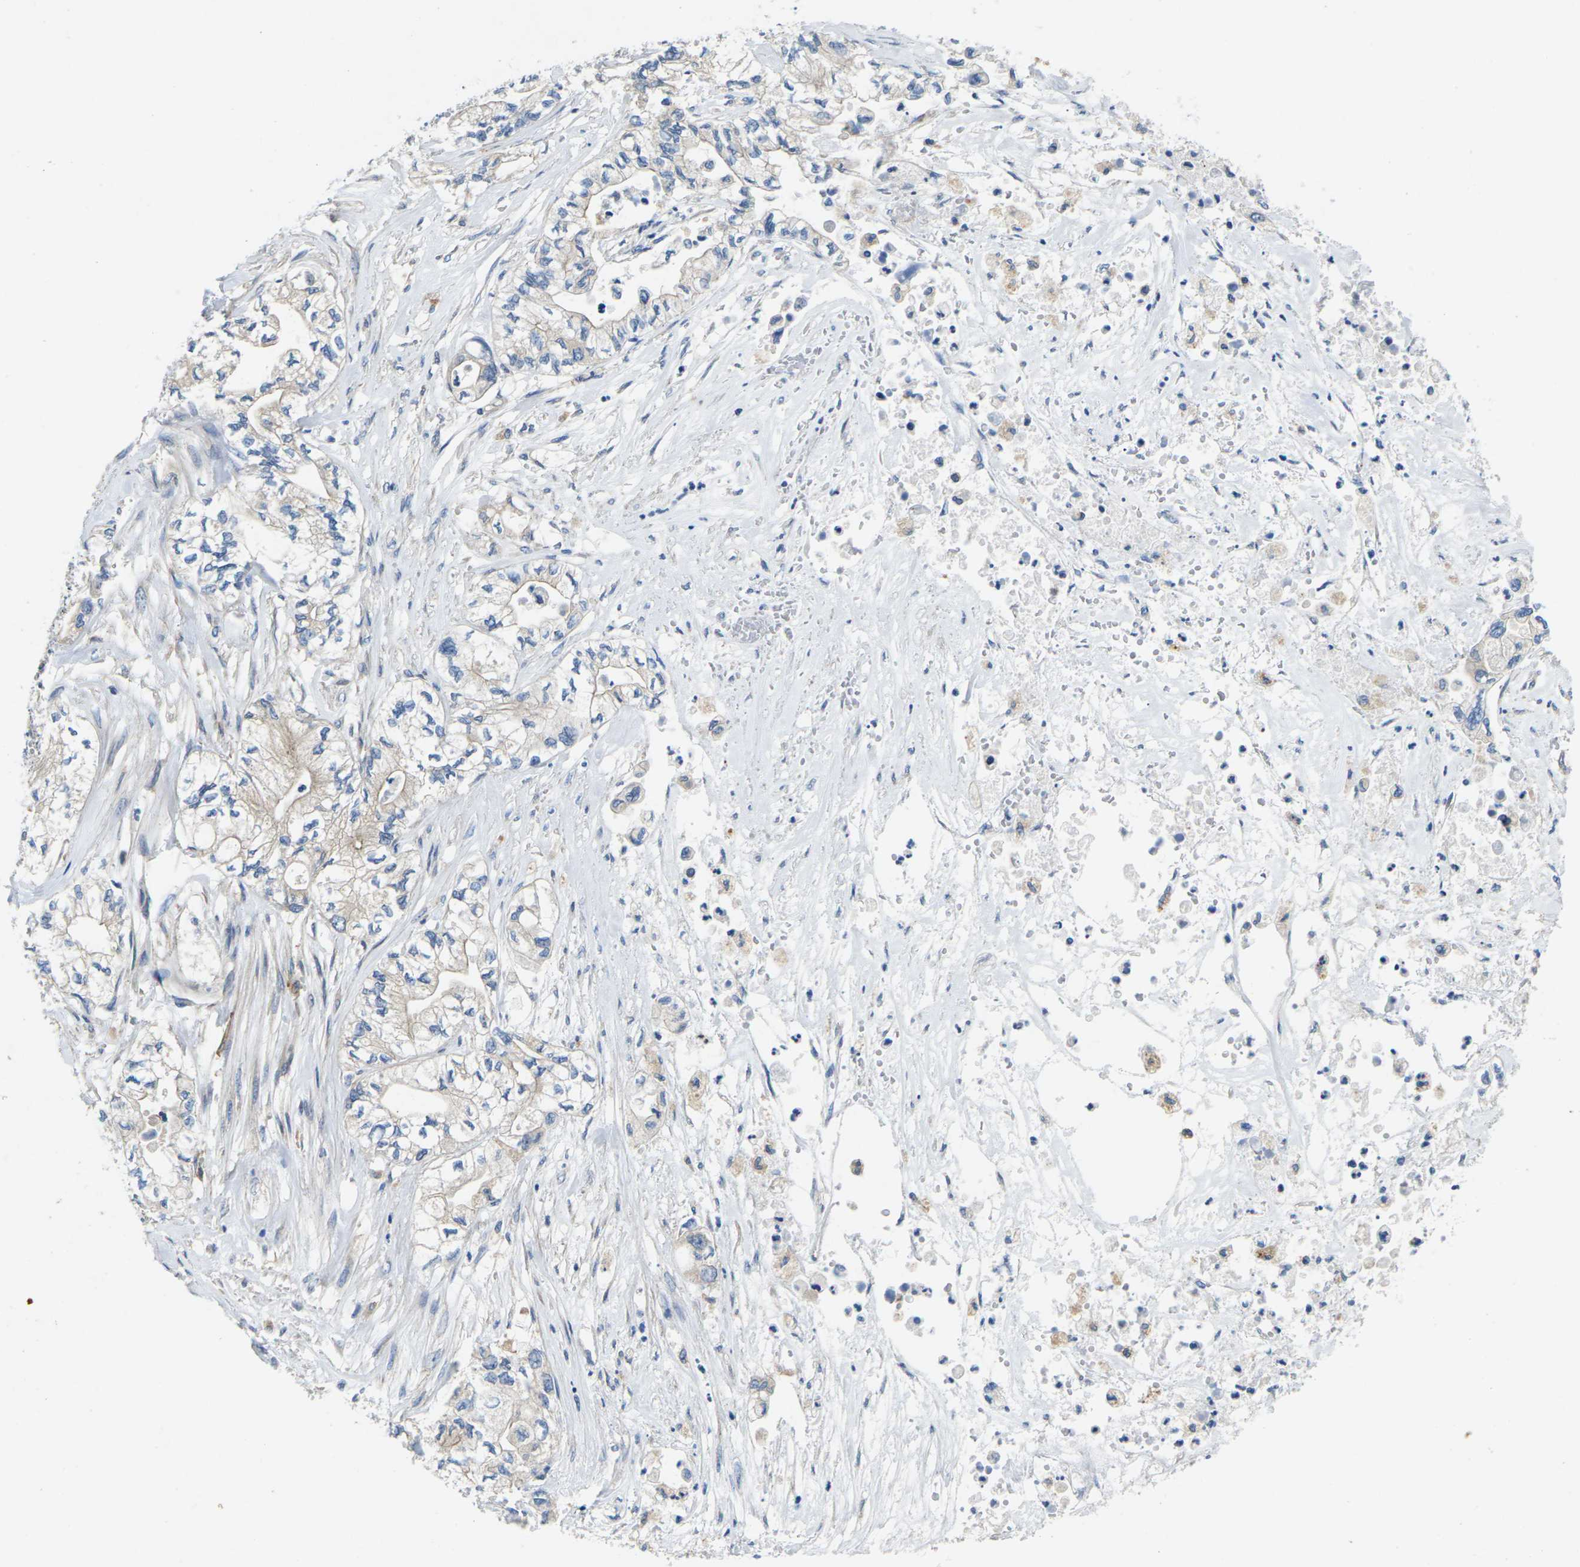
{"staining": {"intensity": "weak", "quantity": "25%-75%", "location": "cytoplasmic/membranous"}, "tissue": "pancreatic cancer", "cell_type": "Tumor cells", "image_type": "cancer", "snomed": [{"axis": "morphology", "description": "Adenocarcinoma, NOS"}, {"axis": "topography", "description": "Pancreas"}], "caption": "The photomicrograph shows a brown stain indicating the presence of a protein in the cytoplasmic/membranous of tumor cells in pancreatic cancer (adenocarcinoma). Immunohistochemistry stains the protein of interest in brown and the nuclei are stained blue.", "gene": "SCNN1A", "patient": {"sex": "male", "age": 79}}